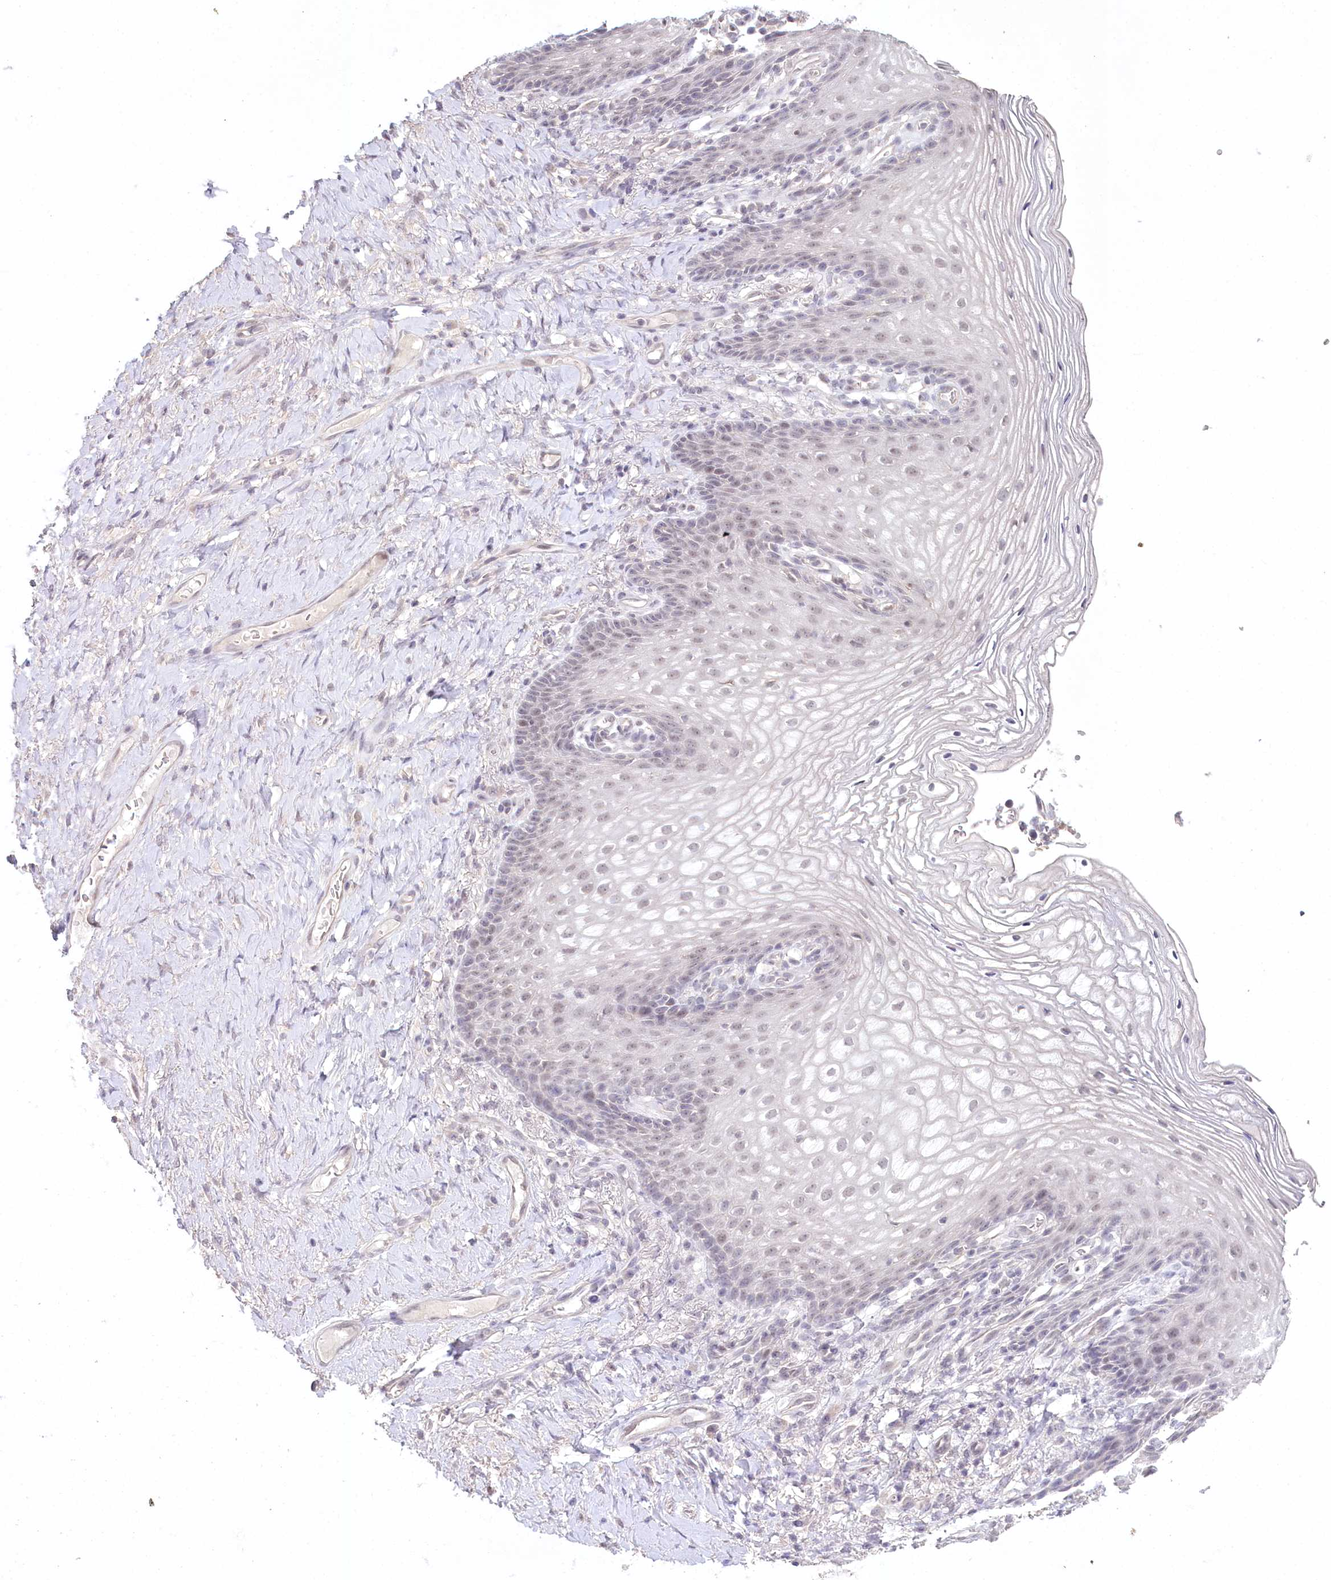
{"staining": {"intensity": "negative", "quantity": "none", "location": "none"}, "tissue": "vagina", "cell_type": "Squamous epithelial cells", "image_type": "normal", "snomed": [{"axis": "morphology", "description": "Normal tissue, NOS"}, {"axis": "topography", "description": "Vagina"}], "caption": "High power microscopy micrograph of an IHC image of benign vagina, revealing no significant positivity in squamous epithelial cells.", "gene": "AMTN", "patient": {"sex": "female", "age": 60}}